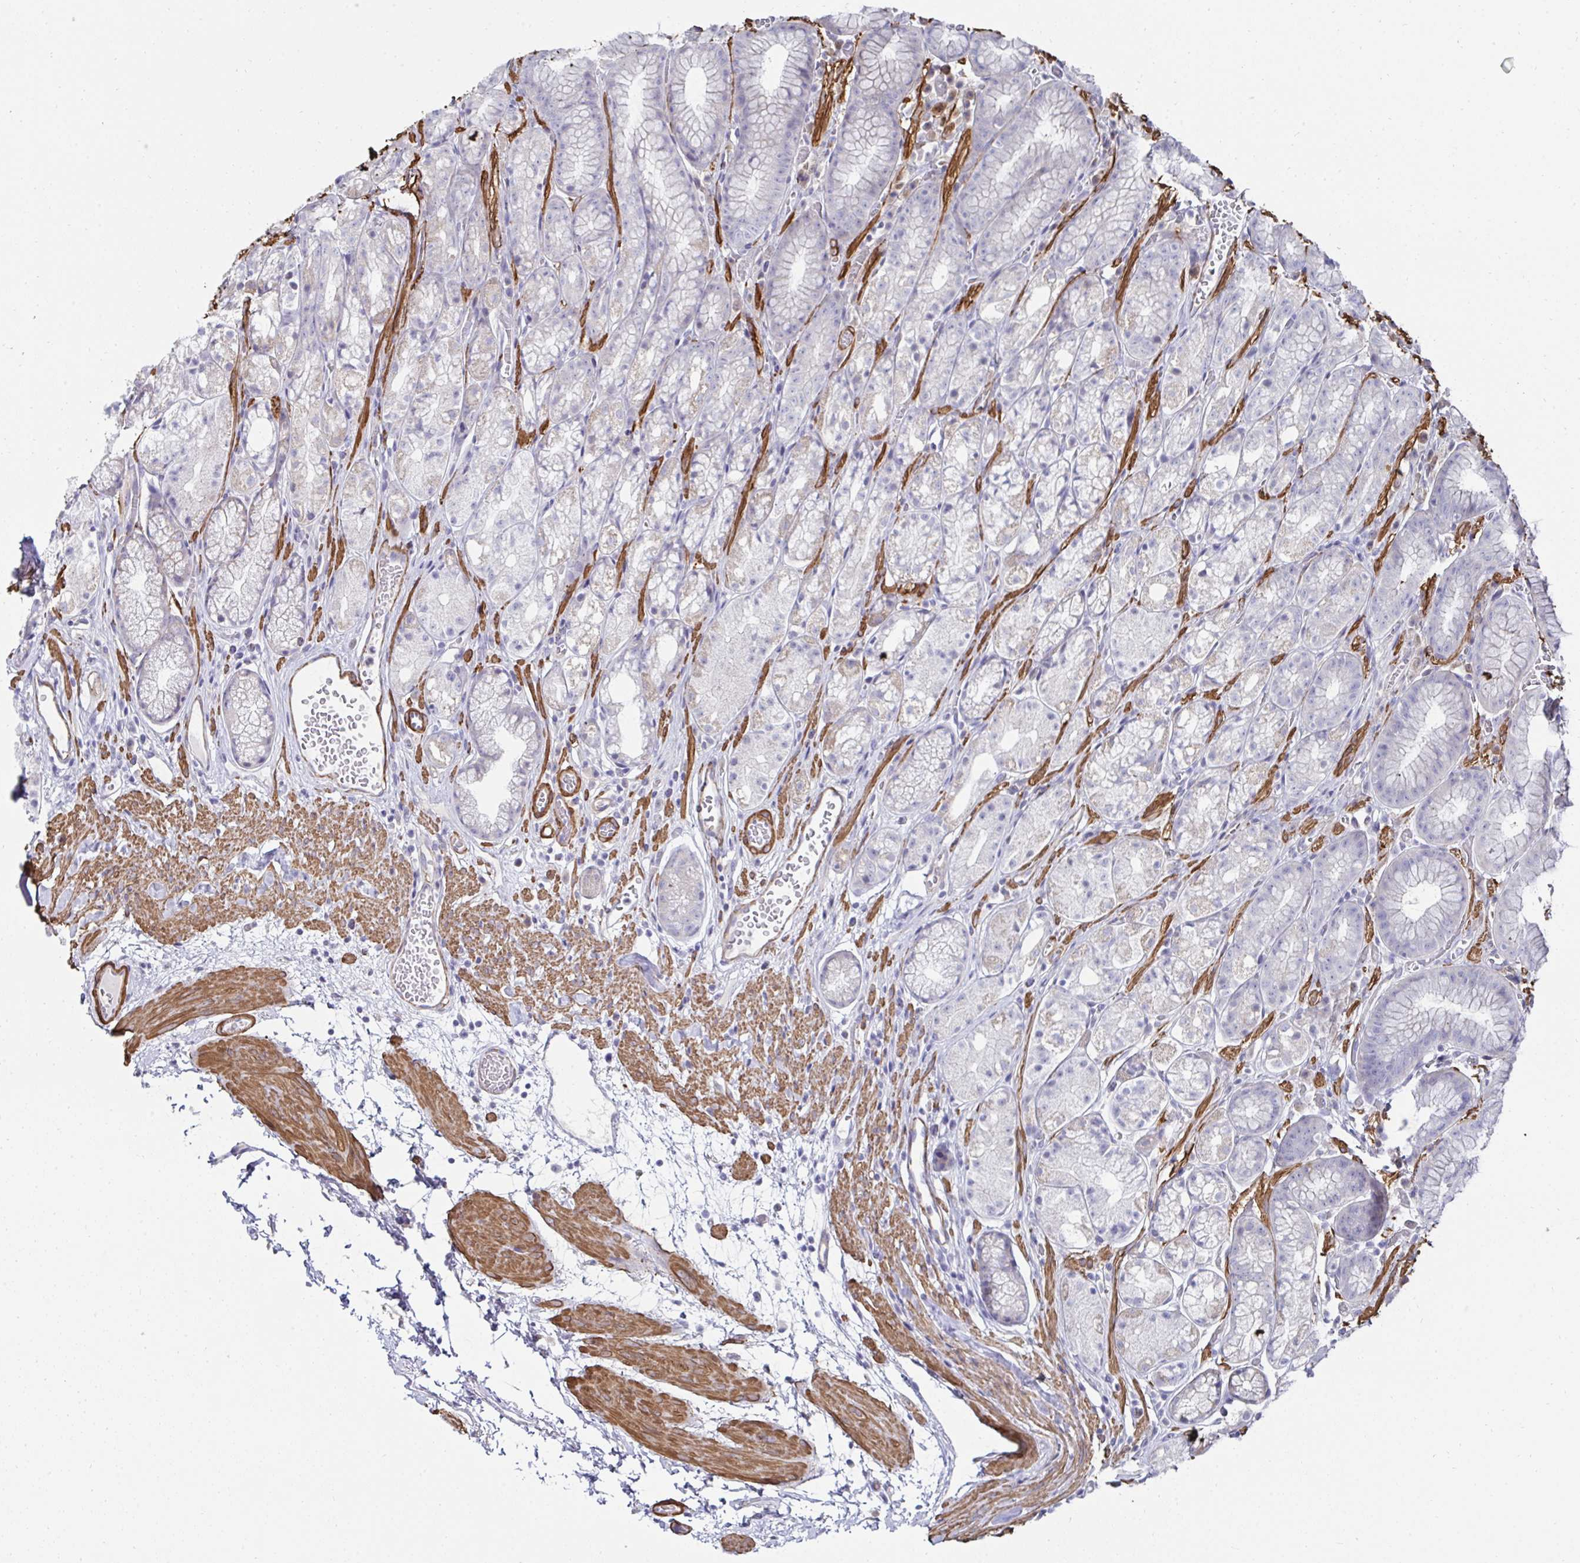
{"staining": {"intensity": "weak", "quantity": "<25%", "location": "cytoplasmic/membranous"}, "tissue": "stomach", "cell_type": "Glandular cells", "image_type": "normal", "snomed": [{"axis": "morphology", "description": "Normal tissue, NOS"}, {"axis": "topography", "description": "Smooth muscle"}, {"axis": "topography", "description": "Stomach"}], "caption": "Immunohistochemistry (IHC) photomicrograph of unremarkable stomach: human stomach stained with DAB reveals no significant protein expression in glandular cells. (Immunohistochemistry, brightfield microscopy, high magnification).", "gene": "FBXL13", "patient": {"sex": "male", "age": 70}}